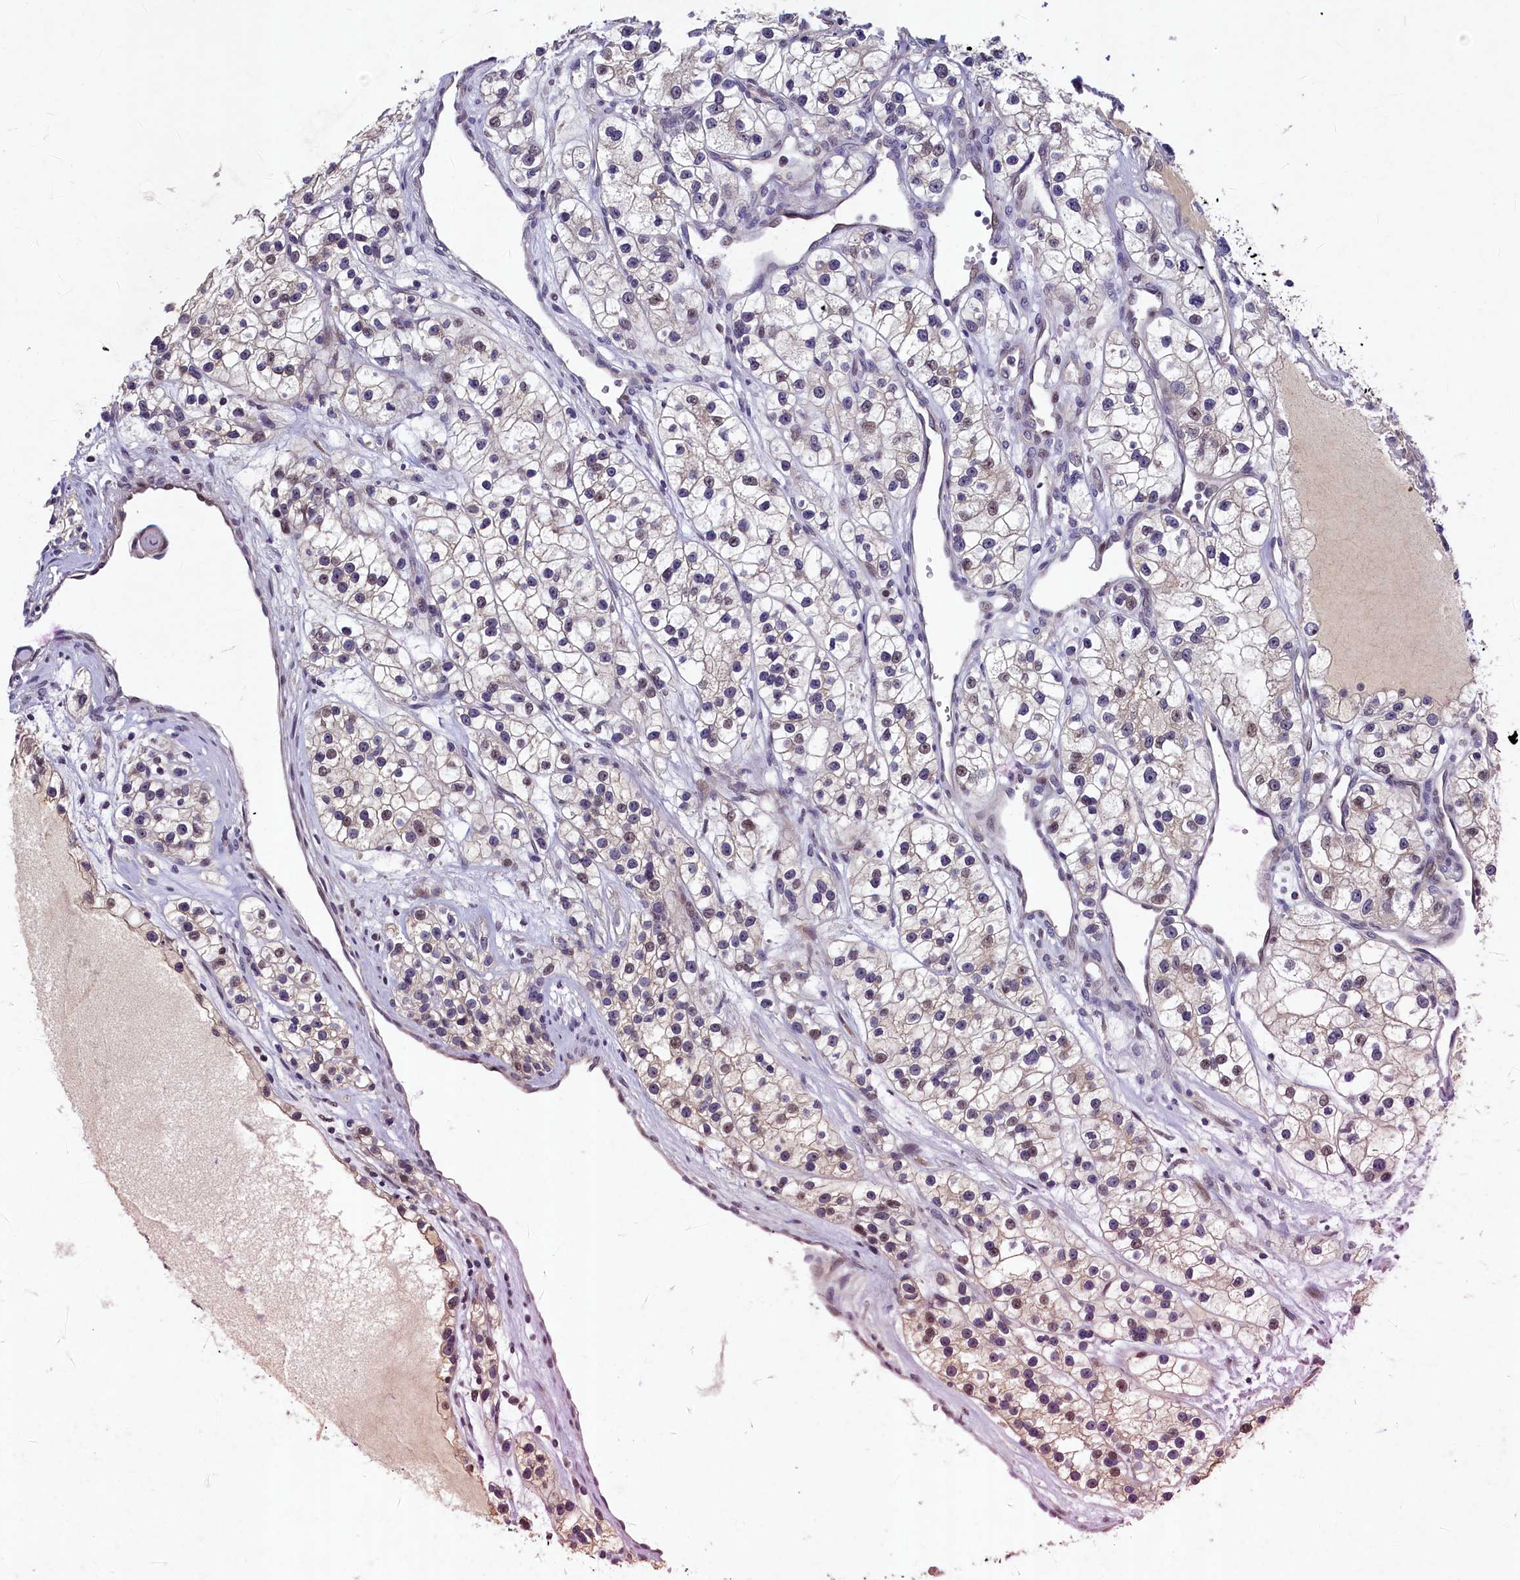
{"staining": {"intensity": "moderate", "quantity": "<25%", "location": "cytoplasmic/membranous,nuclear"}, "tissue": "renal cancer", "cell_type": "Tumor cells", "image_type": "cancer", "snomed": [{"axis": "morphology", "description": "Adenocarcinoma, NOS"}, {"axis": "topography", "description": "Kidney"}], "caption": "IHC of human renal adenocarcinoma reveals low levels of moderate cytoplasmic/membranous and nuclear staining in about <25% of tumor cells. (DAB (3,3'-diaminobenzidine) IHC, brown staining for protein, blue staining for nuclei).", "gene": "LATS2", "patient": {"sex": "female", "age": 57}}